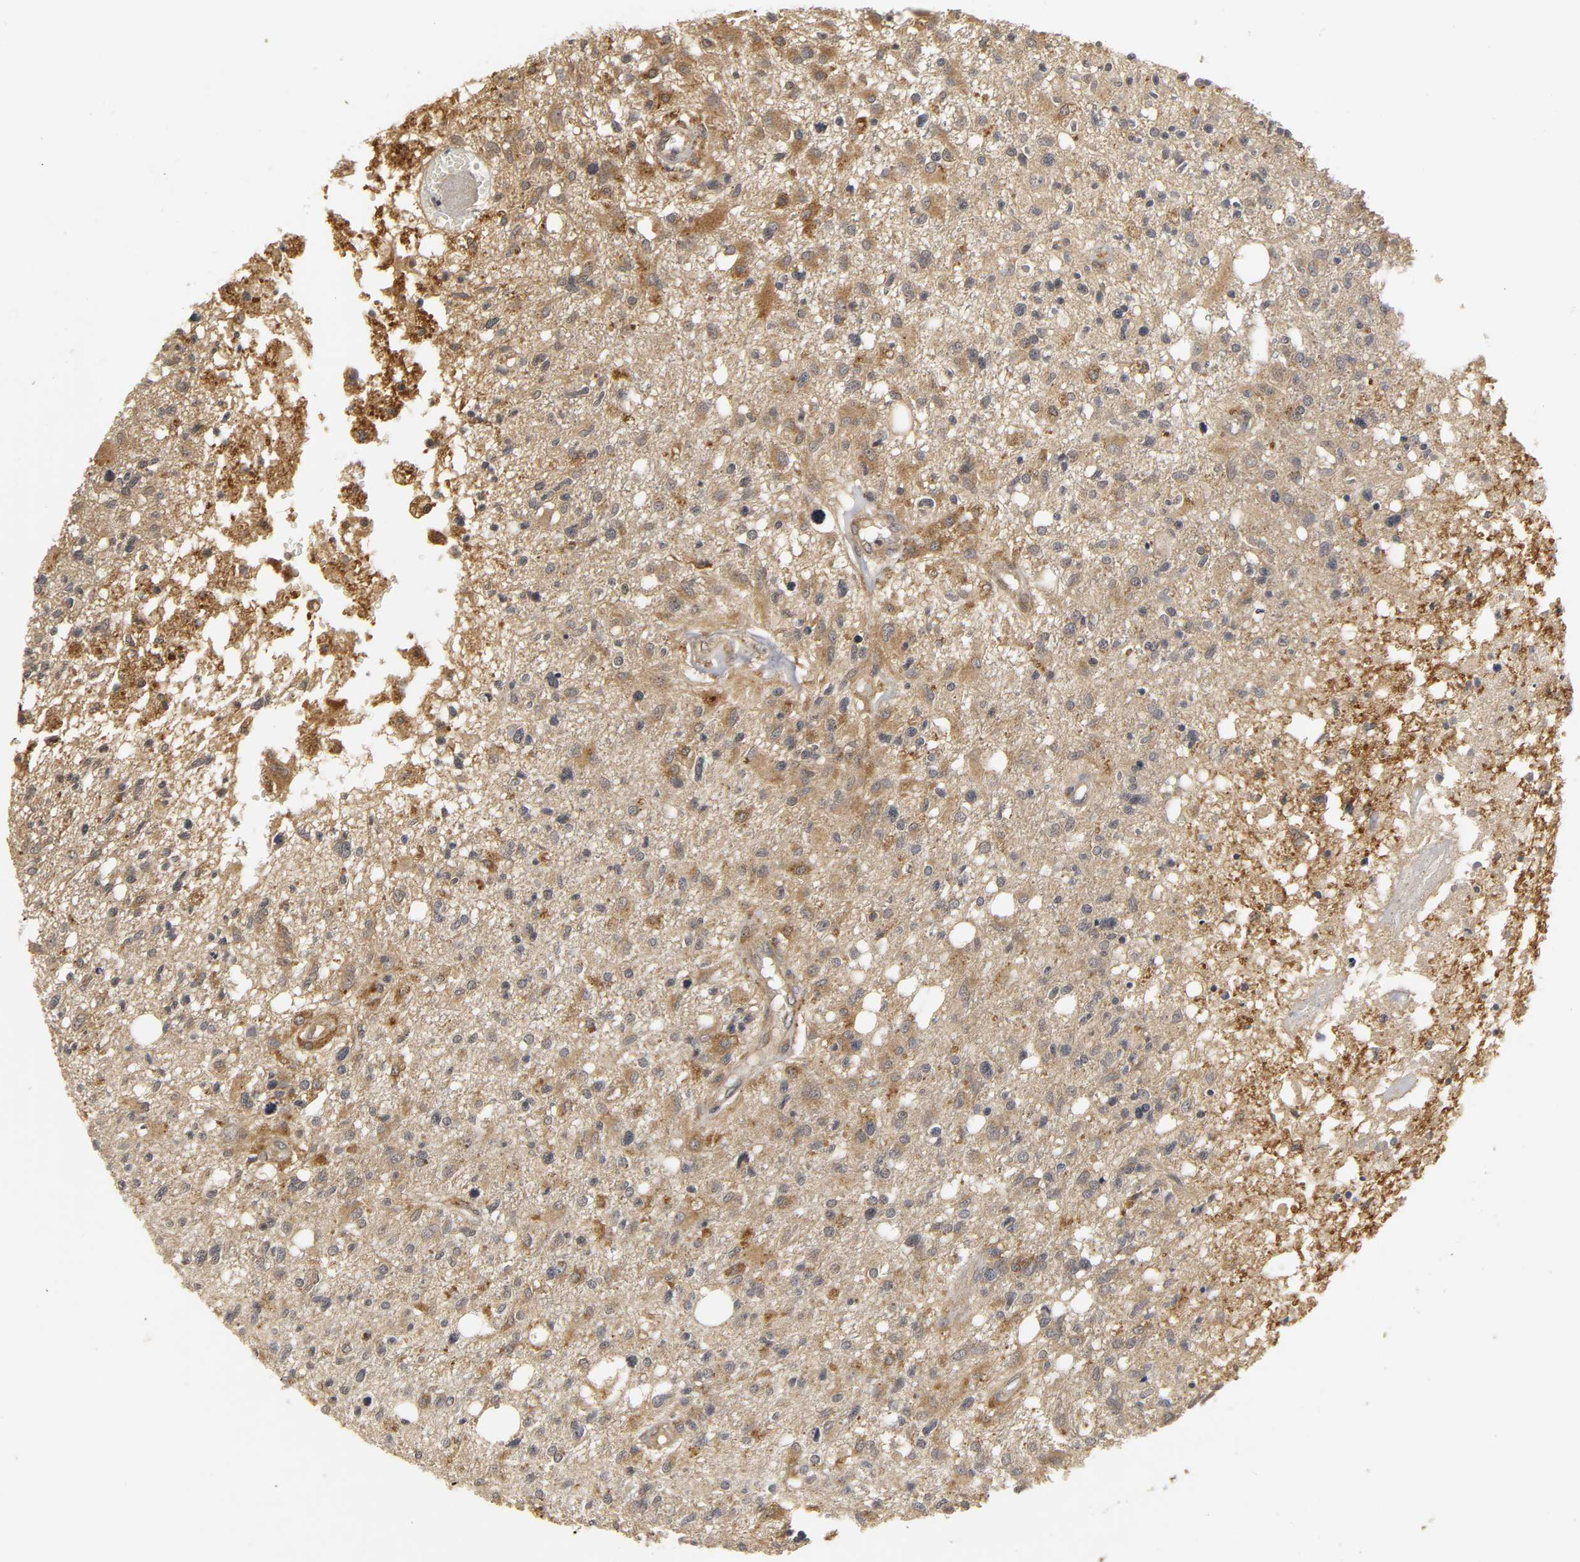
{"staining": {"intensity": "moderate", "quantity": "25%-75%", "location": "cytoplasmic/membranous"}, "tissue": "glioma", "cell_type": "Tumor cells", "image_type": "cancer", "snomed": [{"axis": "morphology", "description": "Glioma, malignant, High grade"}, {"axis": "topography", "description": "Cerebral cortex"}], "caption": "A micrograph of human glioma stained for a protein reveals moderate cytoplasmic/membranous brown staining in tumor cells.", "gene": "TRAF6", "patient": {"sex": "male", "age": 76}}